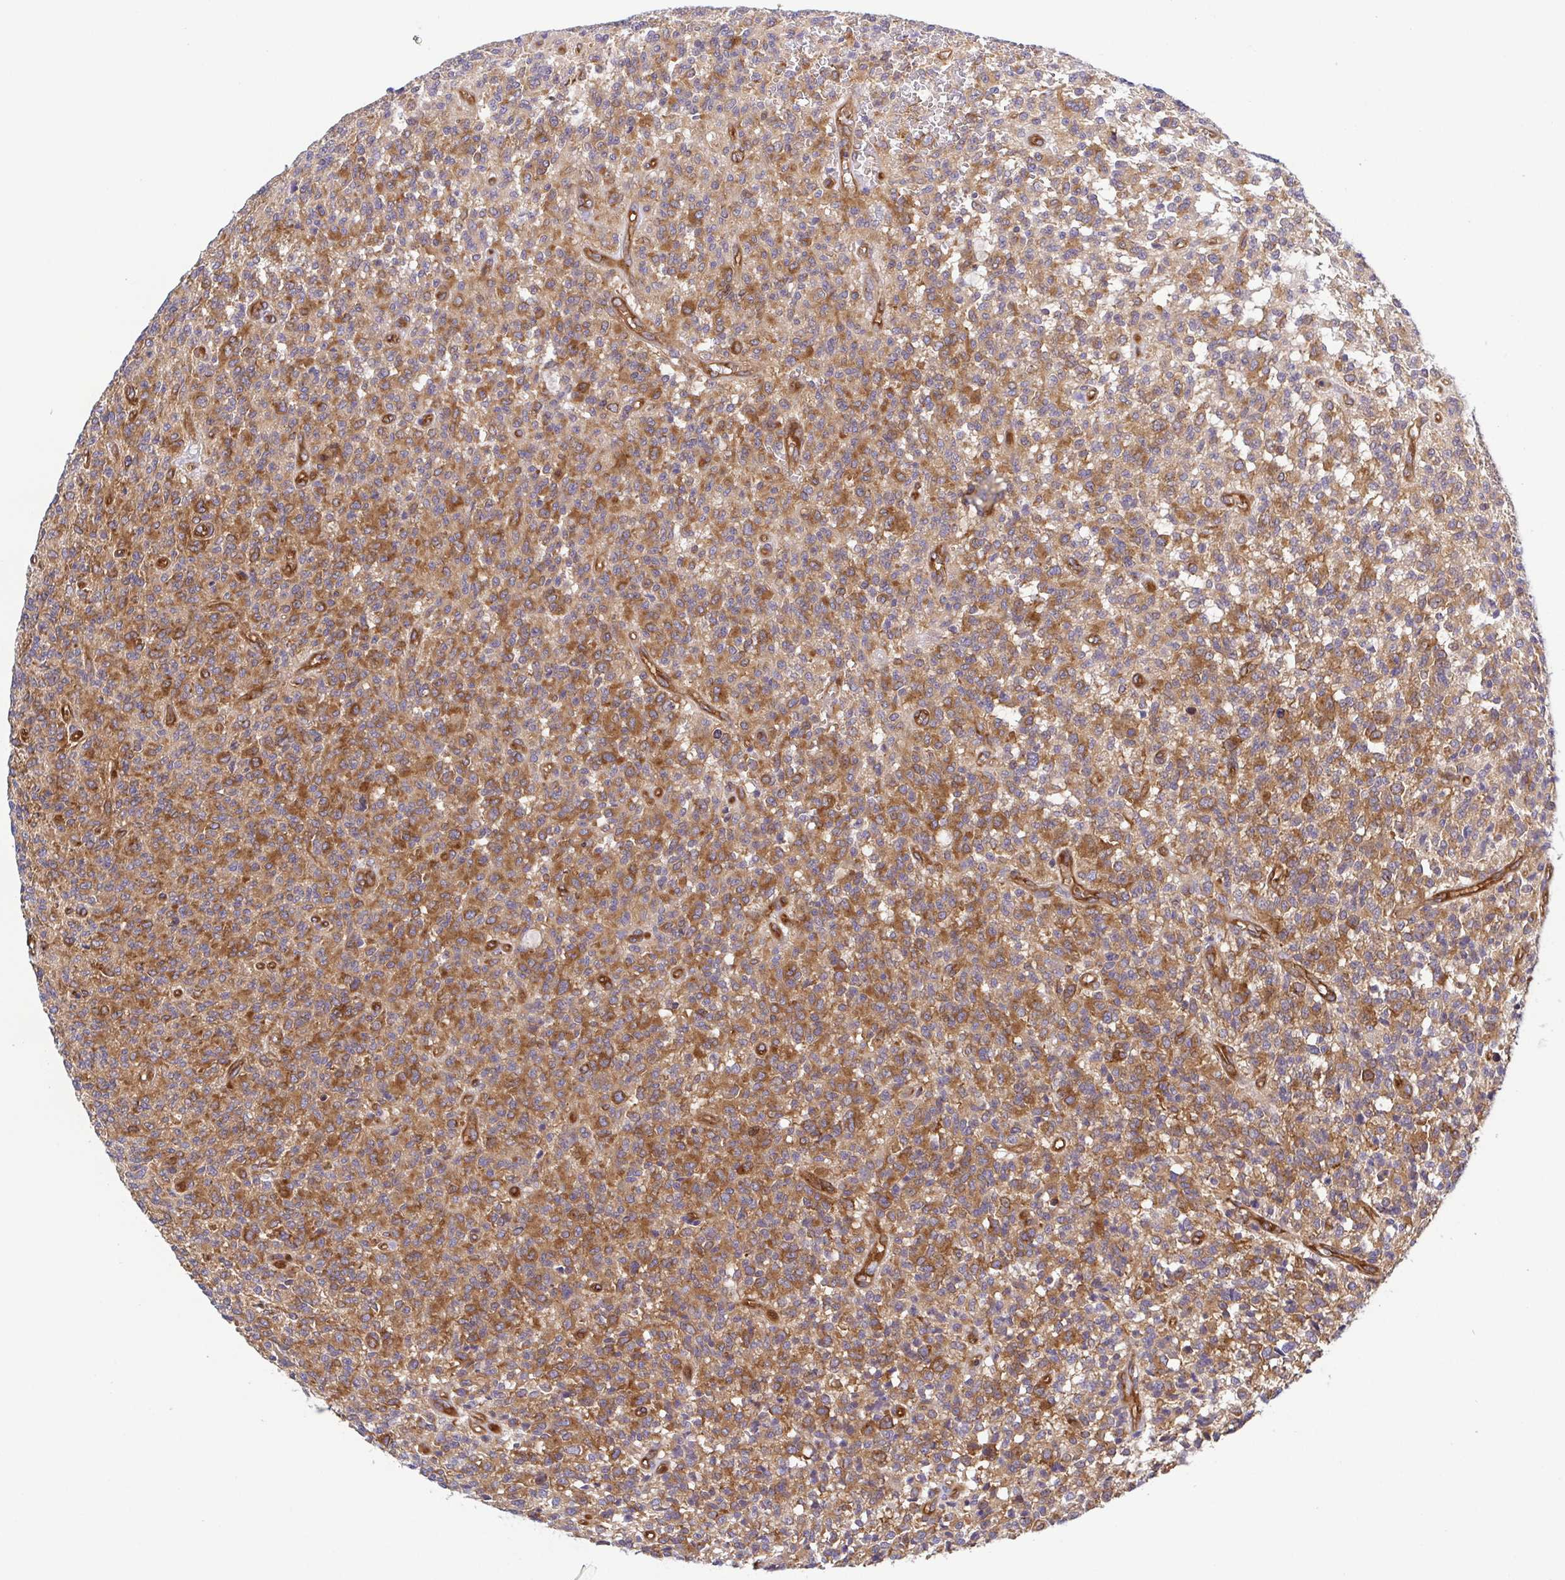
{"staining": {"intensity": "moderate", "quantity": ">75%", "location": "cytoplasmic/membranous"}, "tissue": "glioma", "cell_type": "Tumor cells", "image_type": "cancer", "snomed": [{"axis": "morphology", "description": "Glioma, malignant, Low grade"}, {"axis": "topography", "description": "Brain"}], "caption": "Immunohistochemistry of malignant low-grade glioma exhibits medium levels of moderate cytoplasmic/membranous positivity in about >75% of tumor cells.", "gene": "KIF5B", "patient": {"sex": "male", "age": 64}}